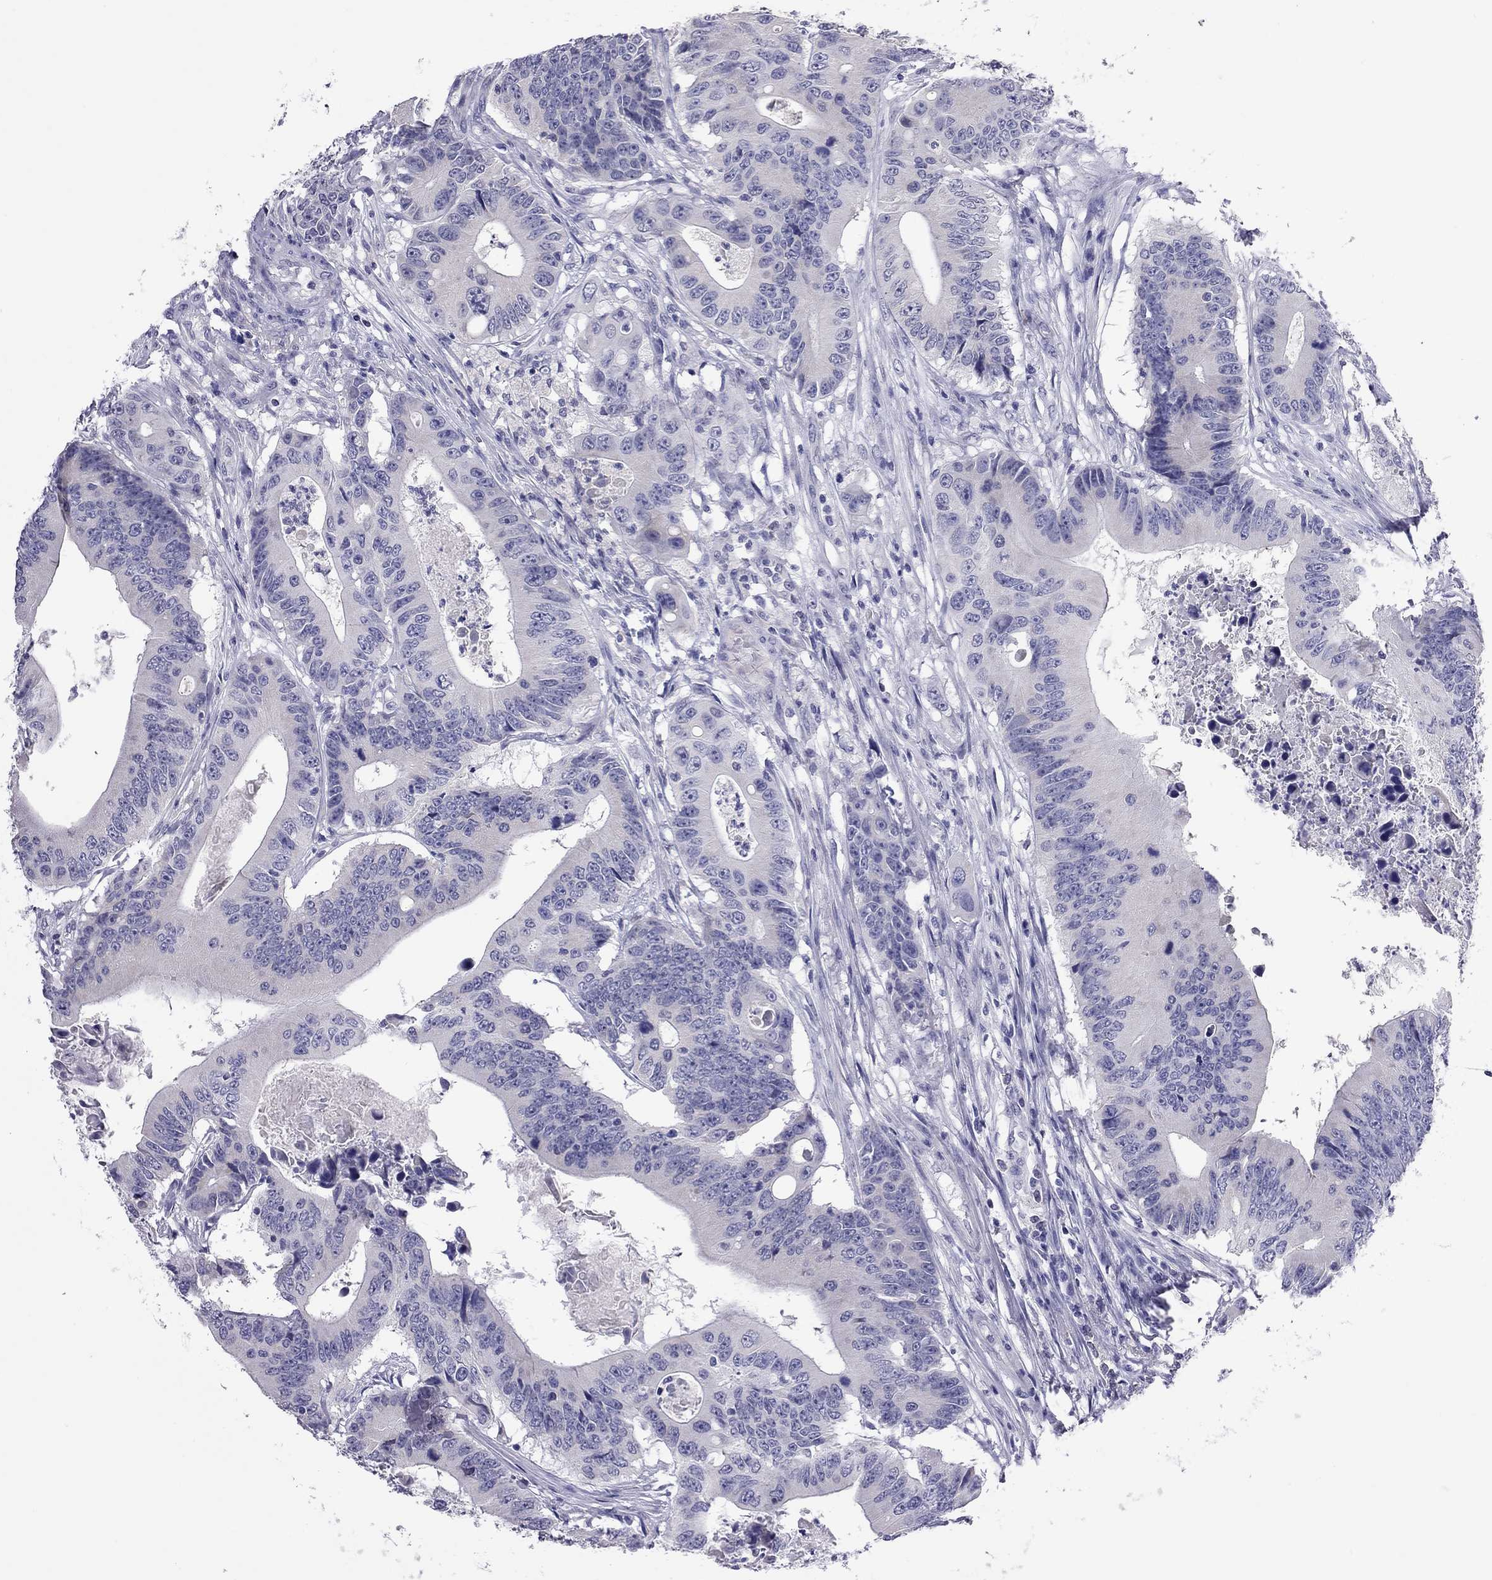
{"staining": {"intensity": "negative", "quantity": "none", "location": "none"}, "tissue": "colorectal cancer", "cell_type": "Tumor cells", "image_type": "cancer", "snomed": [{"axis": "morphology", "description": "Adenocarcinoma, NOS"}, {"axis": "topography", "description": "Colon"}], "caption": "The micrograph reveals no significant positivity in tumor cells of colorectal cancer (adenocarcinoma).", "gene": "PPP1R3A", "patient": {"sex": "female", "age": 90}}